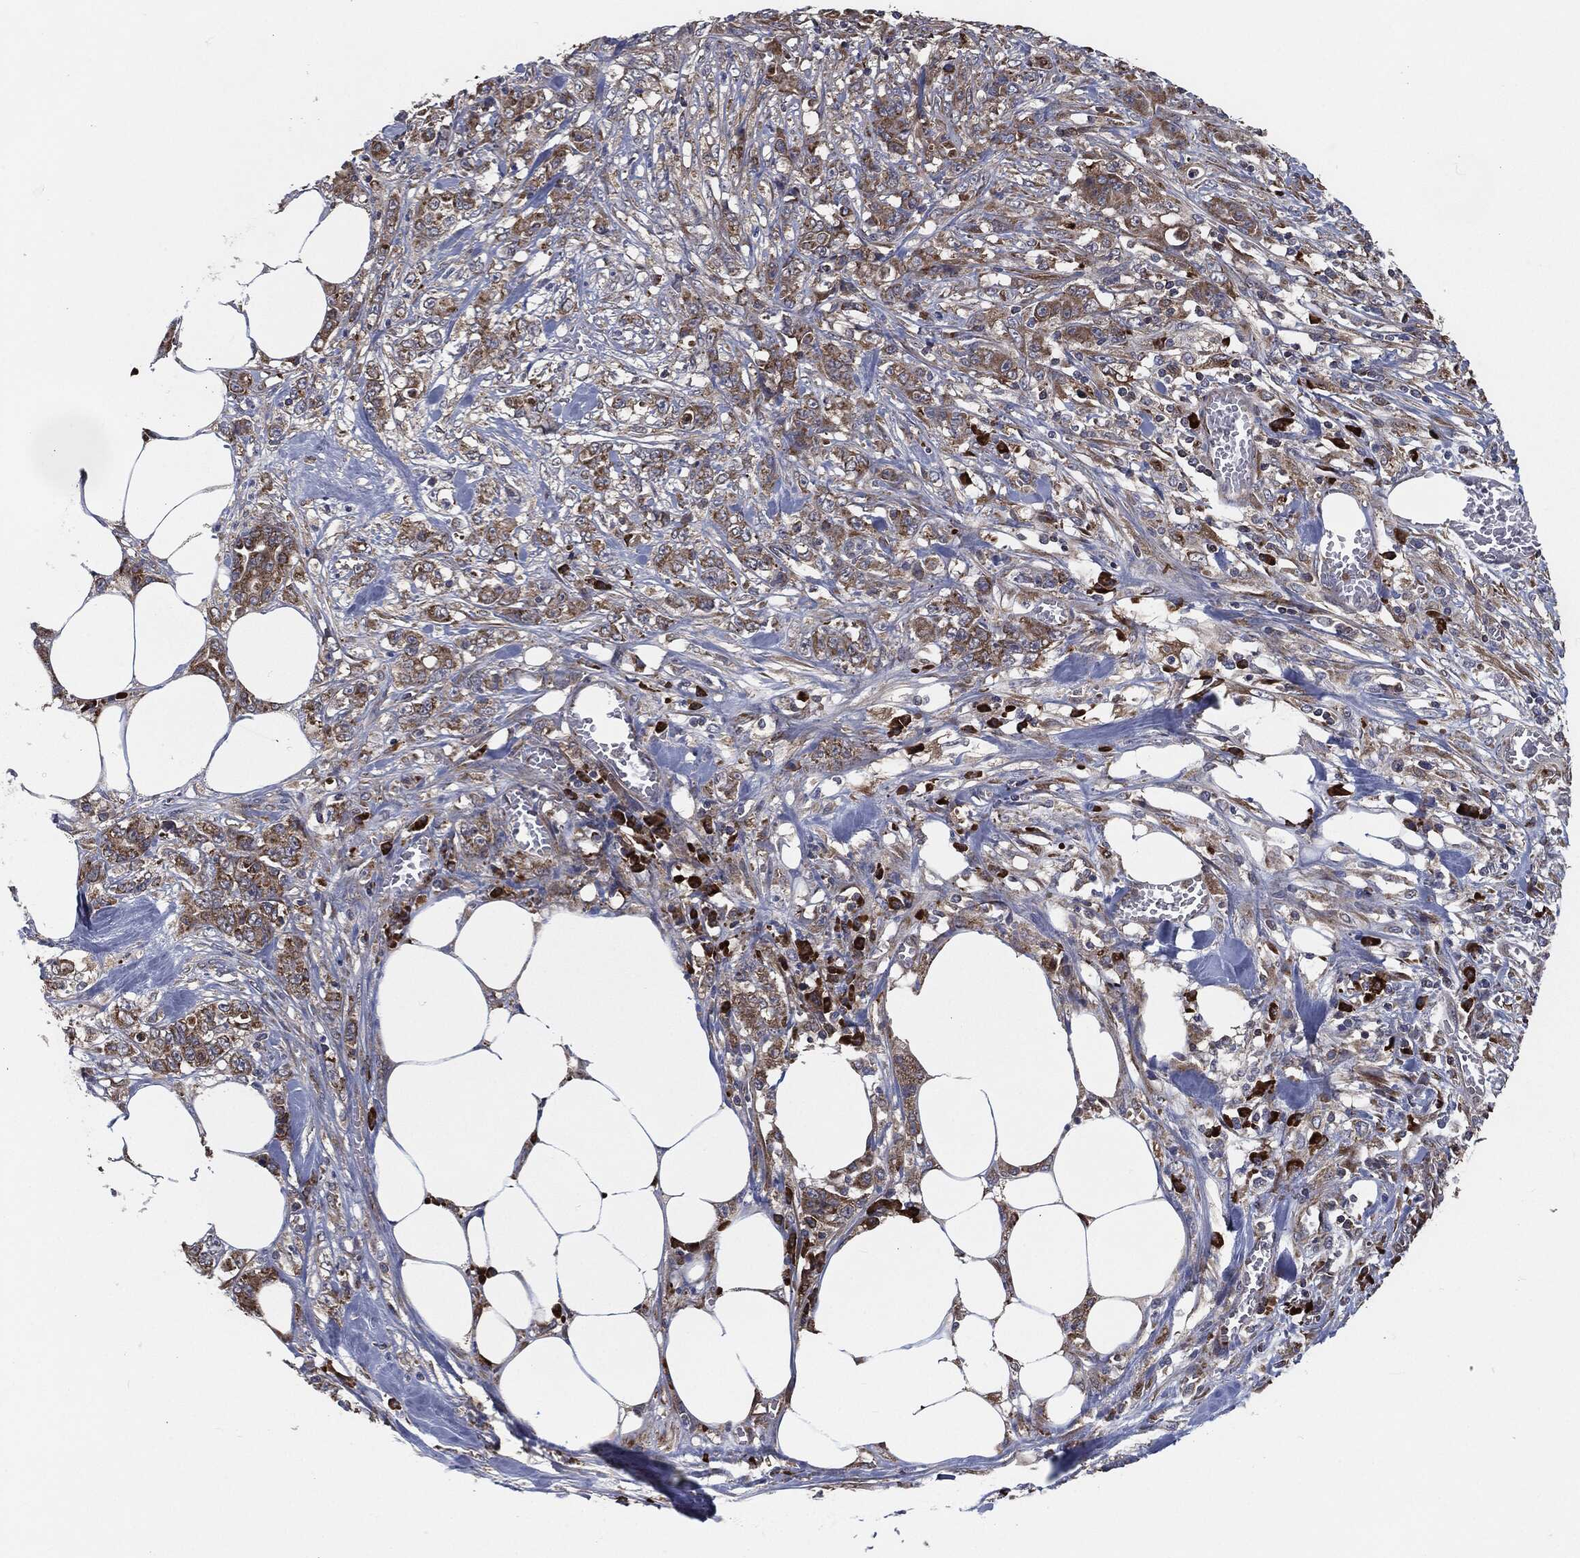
{"staining": {"intensity": "moderate", "quantity": ">75%", "location": "cytoplasmic/membranous"}, "tissue": "colorectal cancer", "cell_type": "Tumor cells", "image_type": "cancer", "snomed": [{"axis": "morphology", "description": "Adenocarcinoma, NOS"}, {"axis": "topography", "description": "Colon"}], "caption": "A brown stain highlights moderate cytoplasmic/membranous expression of a protein in human adenocarcinoma (colorectal) tumor cells. (IHC, brightfield microscopy, high magnification).", "gene": "PRDX4", "patient": {"sex": "female", "age": 48}}